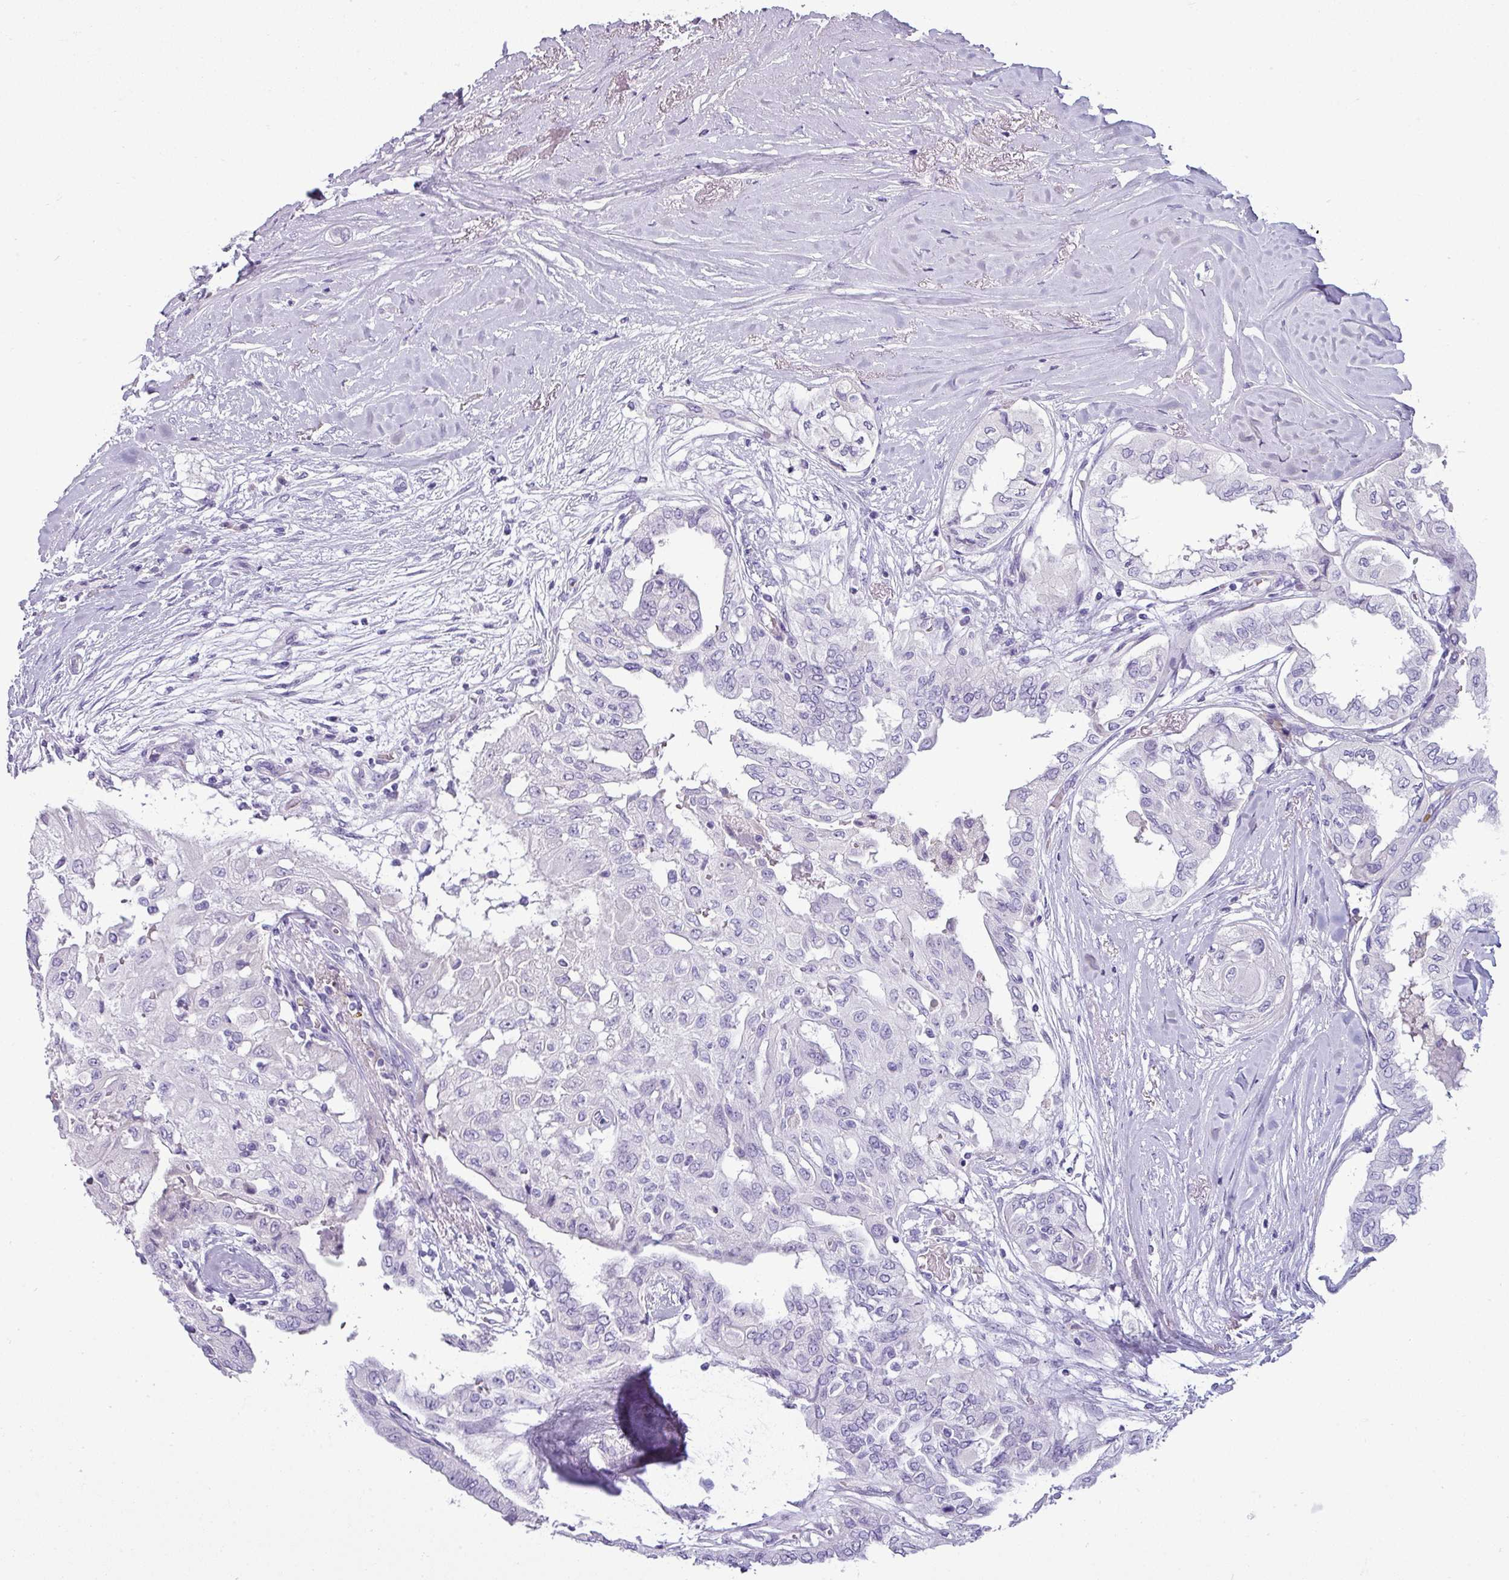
{"staining": {"intensity": "negative", "quantity": "none", "location": "none"}, "tissue": "thyroid cancer", "cell_type": "Tumor cells", "image_type": "cancer", "snomed": [{"axis": "morphology", "description": "Papillary adenocarcinoma, NOS"}, {"axis": "topography", "description": "Thyroid gland"}], "caption": "DAB (3,3'-diaminobenzidine) immunohistochemical staining of human thyroid papillary adenocarcinoma exhibits no significant positivity in tumor cells.", "gene": "VCX2", "patient": {"sex": "female", "age": 59}}